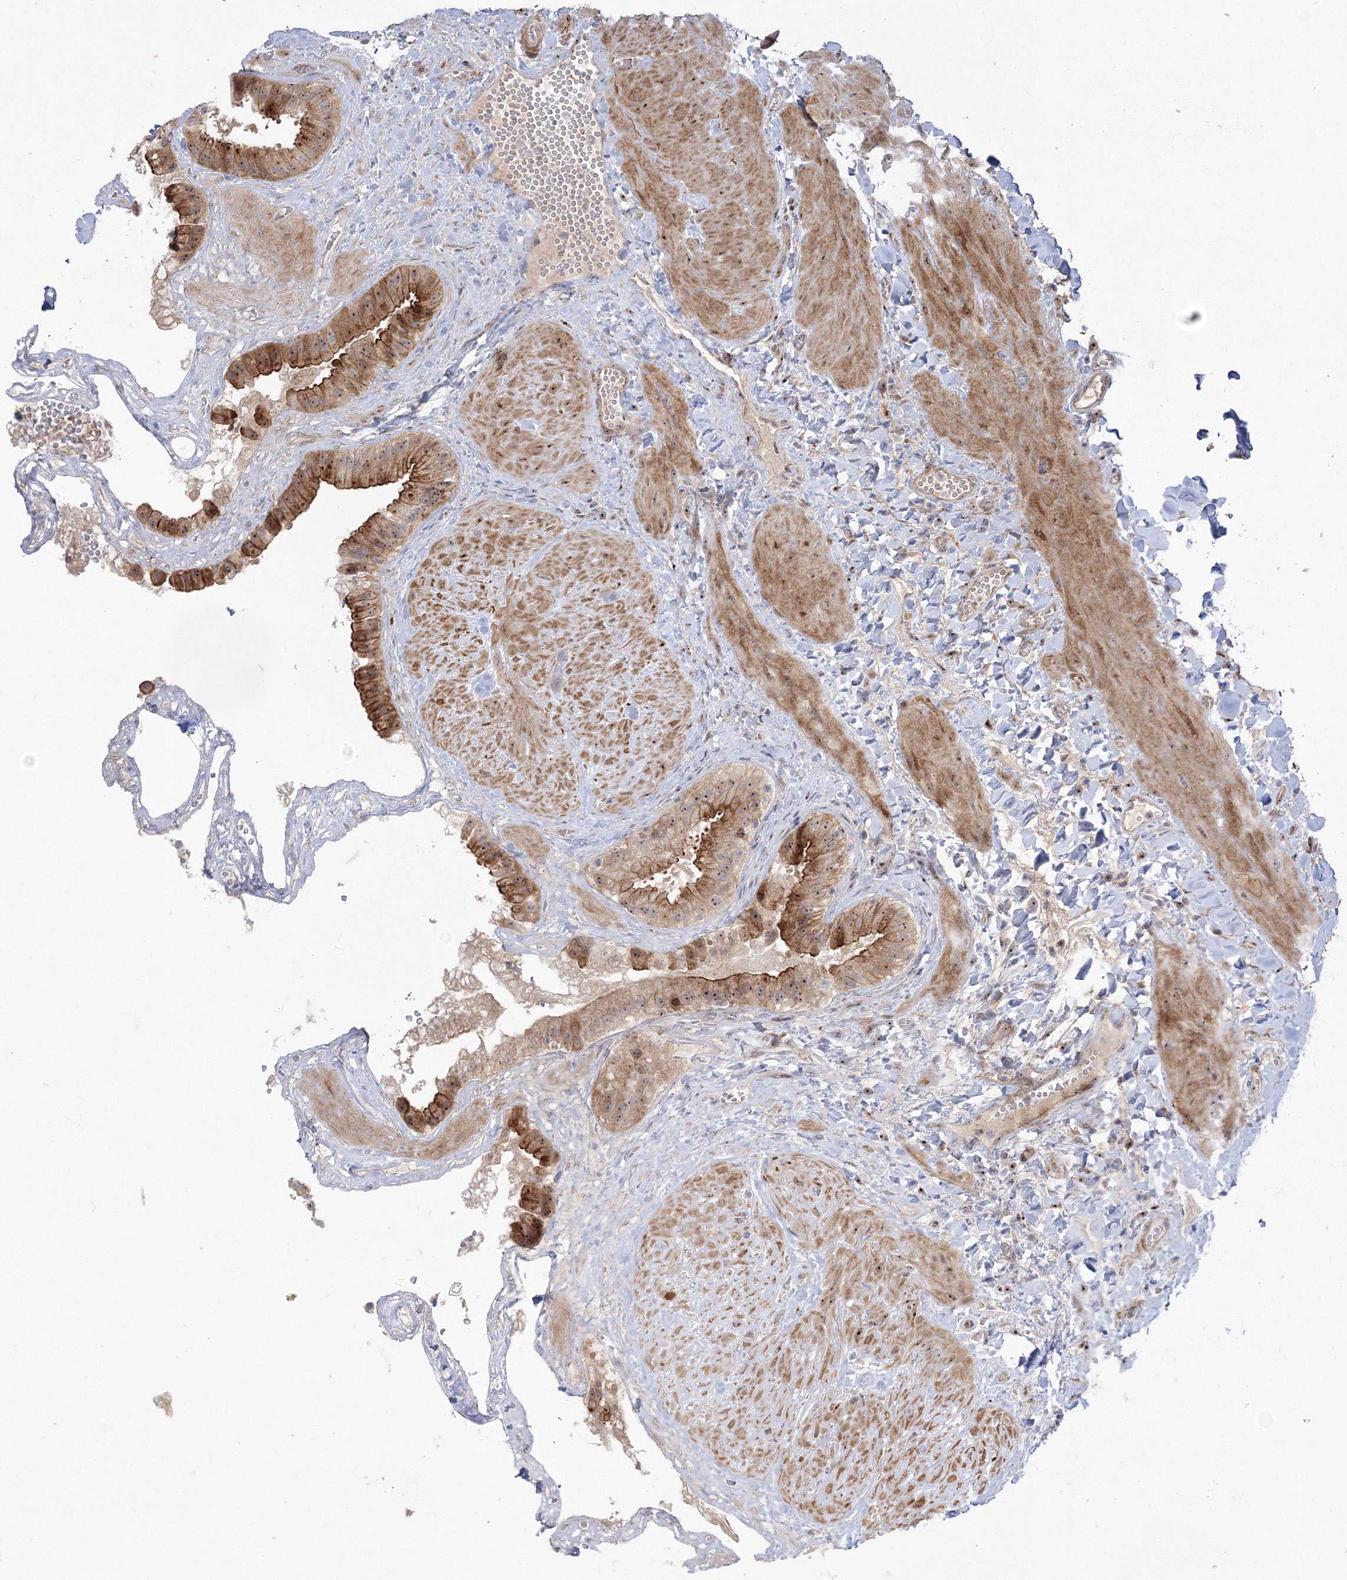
{"staining": {"intensity": "moderate", "quantity": ">75%", "location": "cytoplasmic/membranous,nuclear"}, "tissue": "gallbladder", "cell_type": "Glandular cells", "image_type": "normal", "snomed": [{"axis": "morphology", "description": "Normal tissue, NOS"}, {"axis": "topography", "description": "Gallbladder"}], "caption": "Immunohistochemistry staining of benign gallbladder, which displays medium levels of moderate cytoplasmic/membranous,nuclear staining in about >75% of glandular cells indicating moderate cytoplasmic/membranous,nuclear protein positivity. The staining was performed using DAB (brown) for protein detection and nuclei were counterstained in hematoxylin (blue).", "gene": "NPM3", "patient": {"sex": "male", "age": 55}}